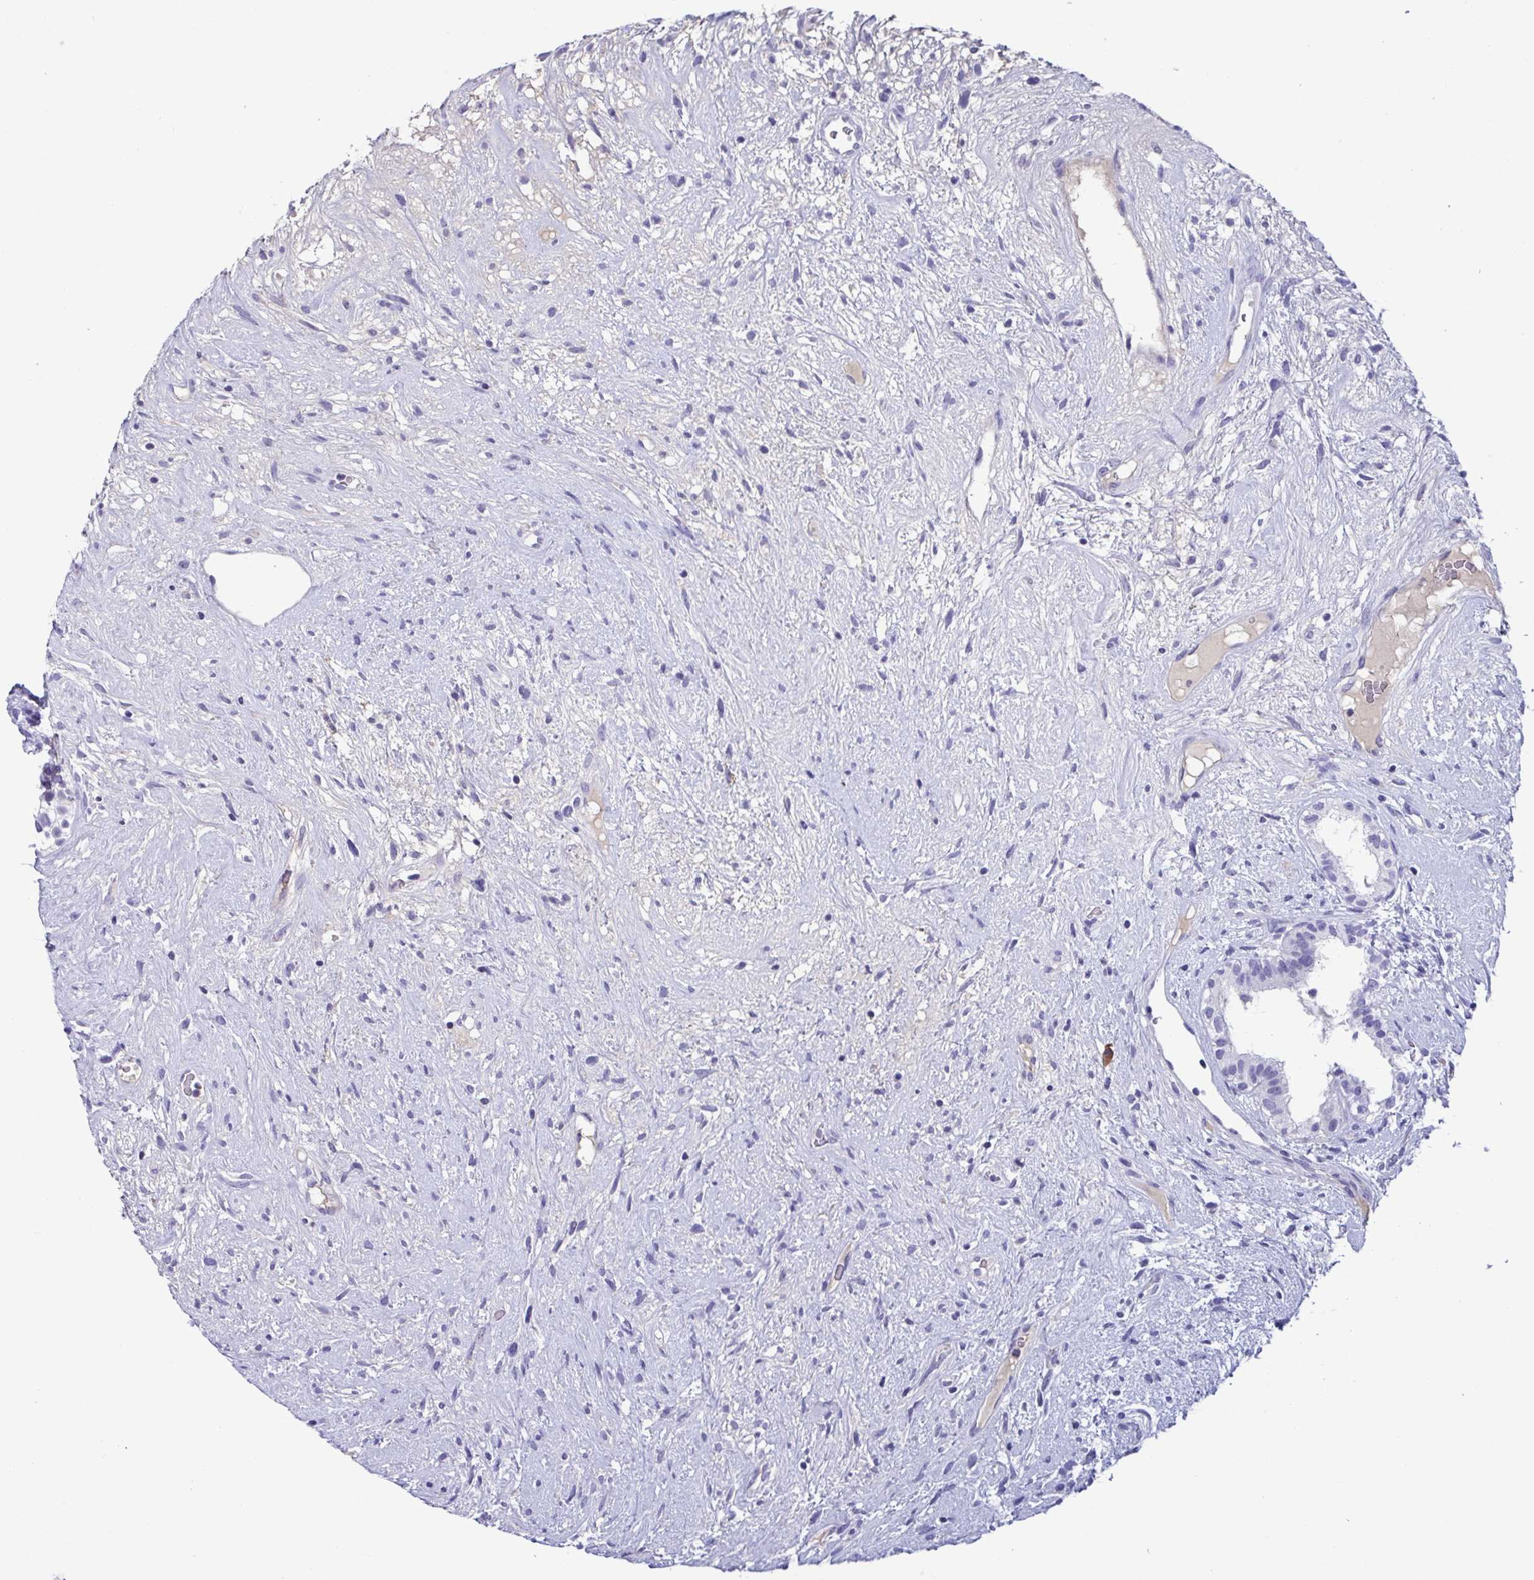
{"staining": {"intensity": "negative", "quantity": "none", "location": "none"}, "tissue": "testis cancer", "cell_type": "Tumor cells", "image_type": "cancer", "snomed": [{"axis": "morphology", "description": "Seminoma, NOS"}, {"axis": "morphology", "description": "Carcinoma, Embryonal, NOS"}, {"axis": "topography", "description": "Testis"}], "caption": "Testis cancer stained for a protein using immunohistochemistry shows no staining tumor cells.", "gene": "MS4A14", "patient": {"sex": "male", "age": 41}}